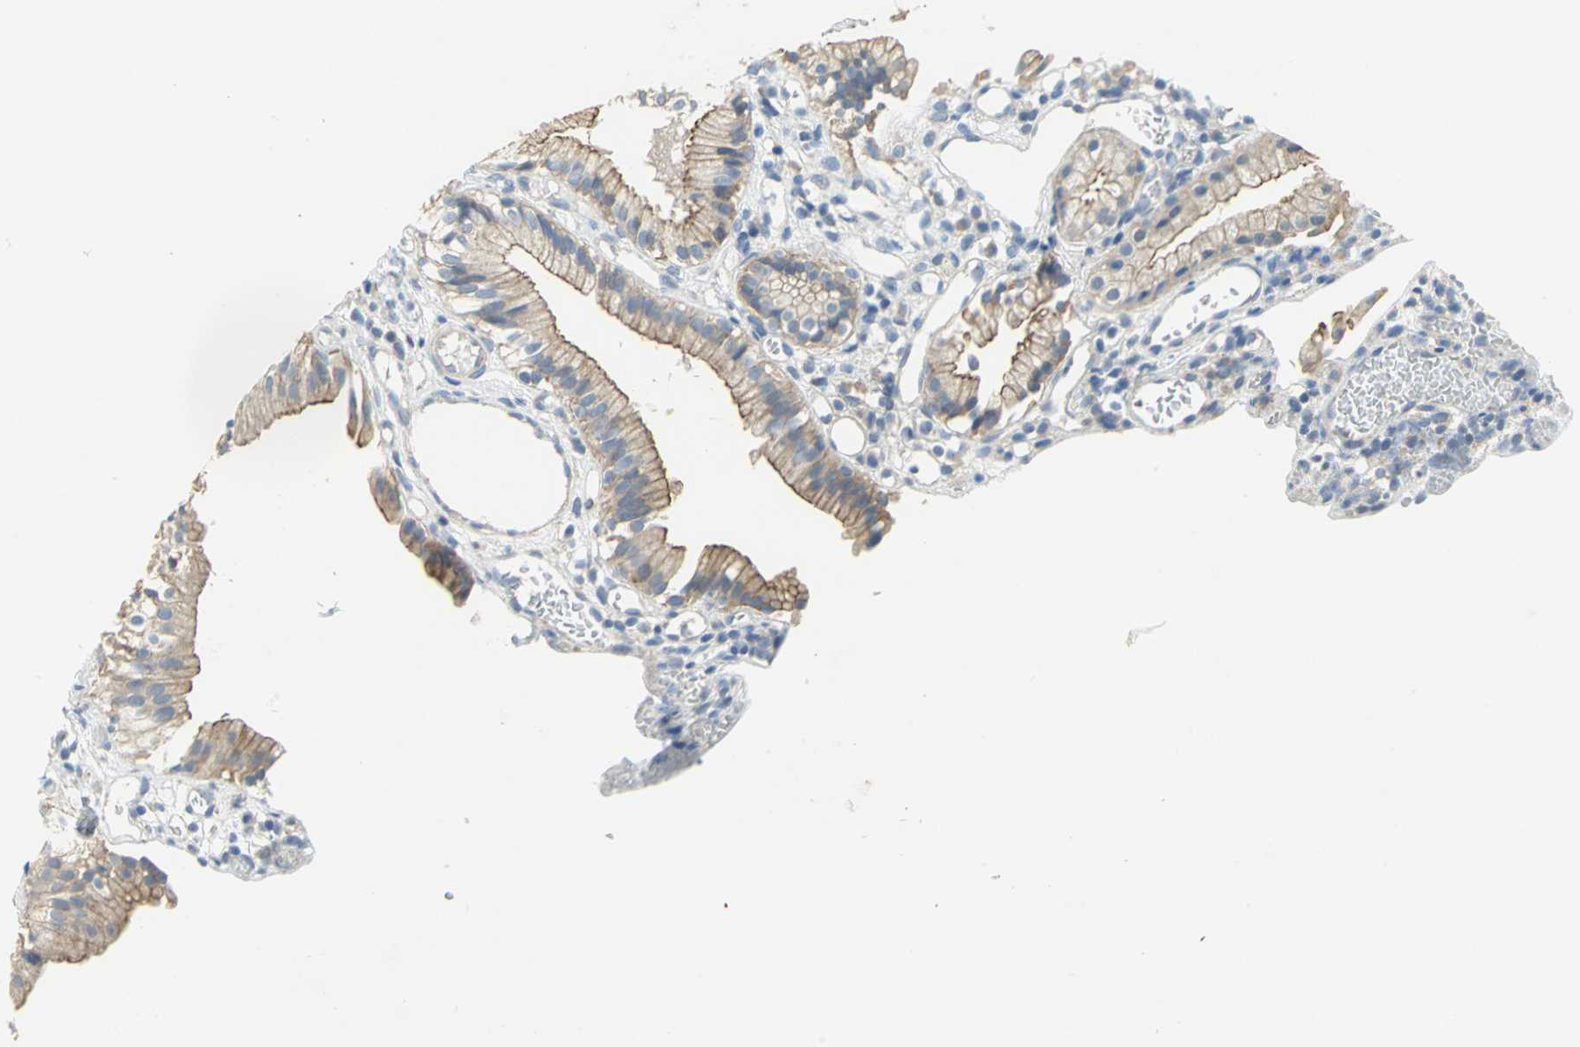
{"staining": {"intensity": "moderate", "quantity": ">75%", "location": "cytoplasmic/membranous"}, "tissue": "gallbladder", "cell_type": "Glandular cells", "image_type": "normal", "snomed": [{"axis": "morphology", "description": "Normal tissue, NOS"}, {"axis": "topography", "description": "Gallbladder"}], "caption": "Gallbladder was stained to show a protein in brown. There is medium levels of moderate cytoplasmic/membranous expression in about >75% of glandular cells.", "gene": "HTR1F", "patient": {"sex": "male", "age": 65}}